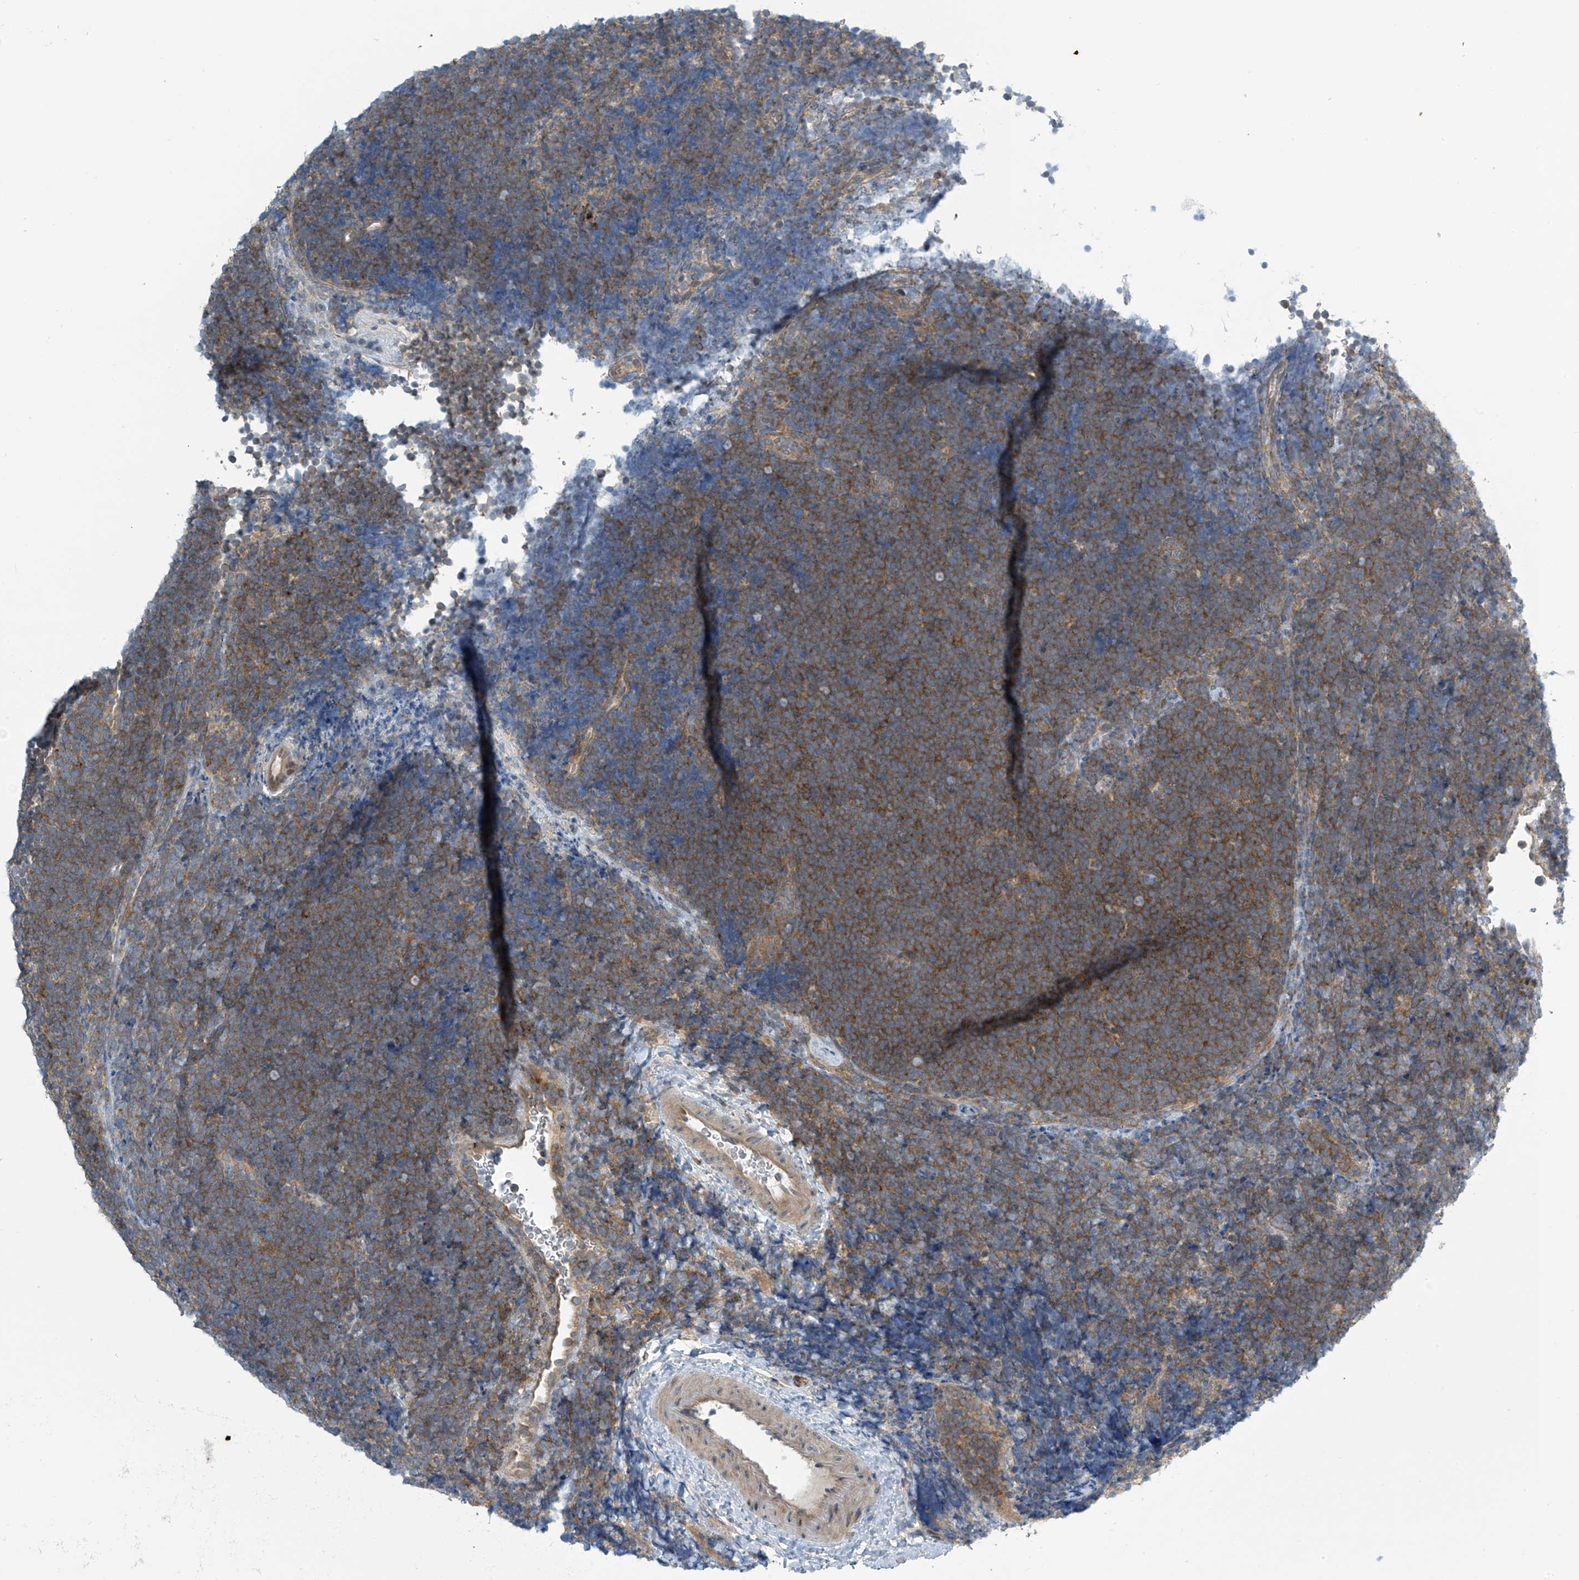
{"staining": {"intensity": "moderate", "quantity": "25%-75%", "location": "cytoplasmic/membranous"}, "tissue": "lymphoma", "cell_type": "Tumor cells", "image_type": "cancer", "snomed": [{"axis": "morphology", "description": "Malignant lymphoma, non-Hodgkin's type, High grade"}, {"axis": "topography", "description": "Lymph node"}], "caption": "A medium amount of moderate cytoplasmic/membranous expression is seen in about 25%-75% of tumor cells in high-grade malignant lymphoma, non-Hodgkin's type tissue.", "gene": "FSD1L", "patient": {"sex": "male", "age": 13}}